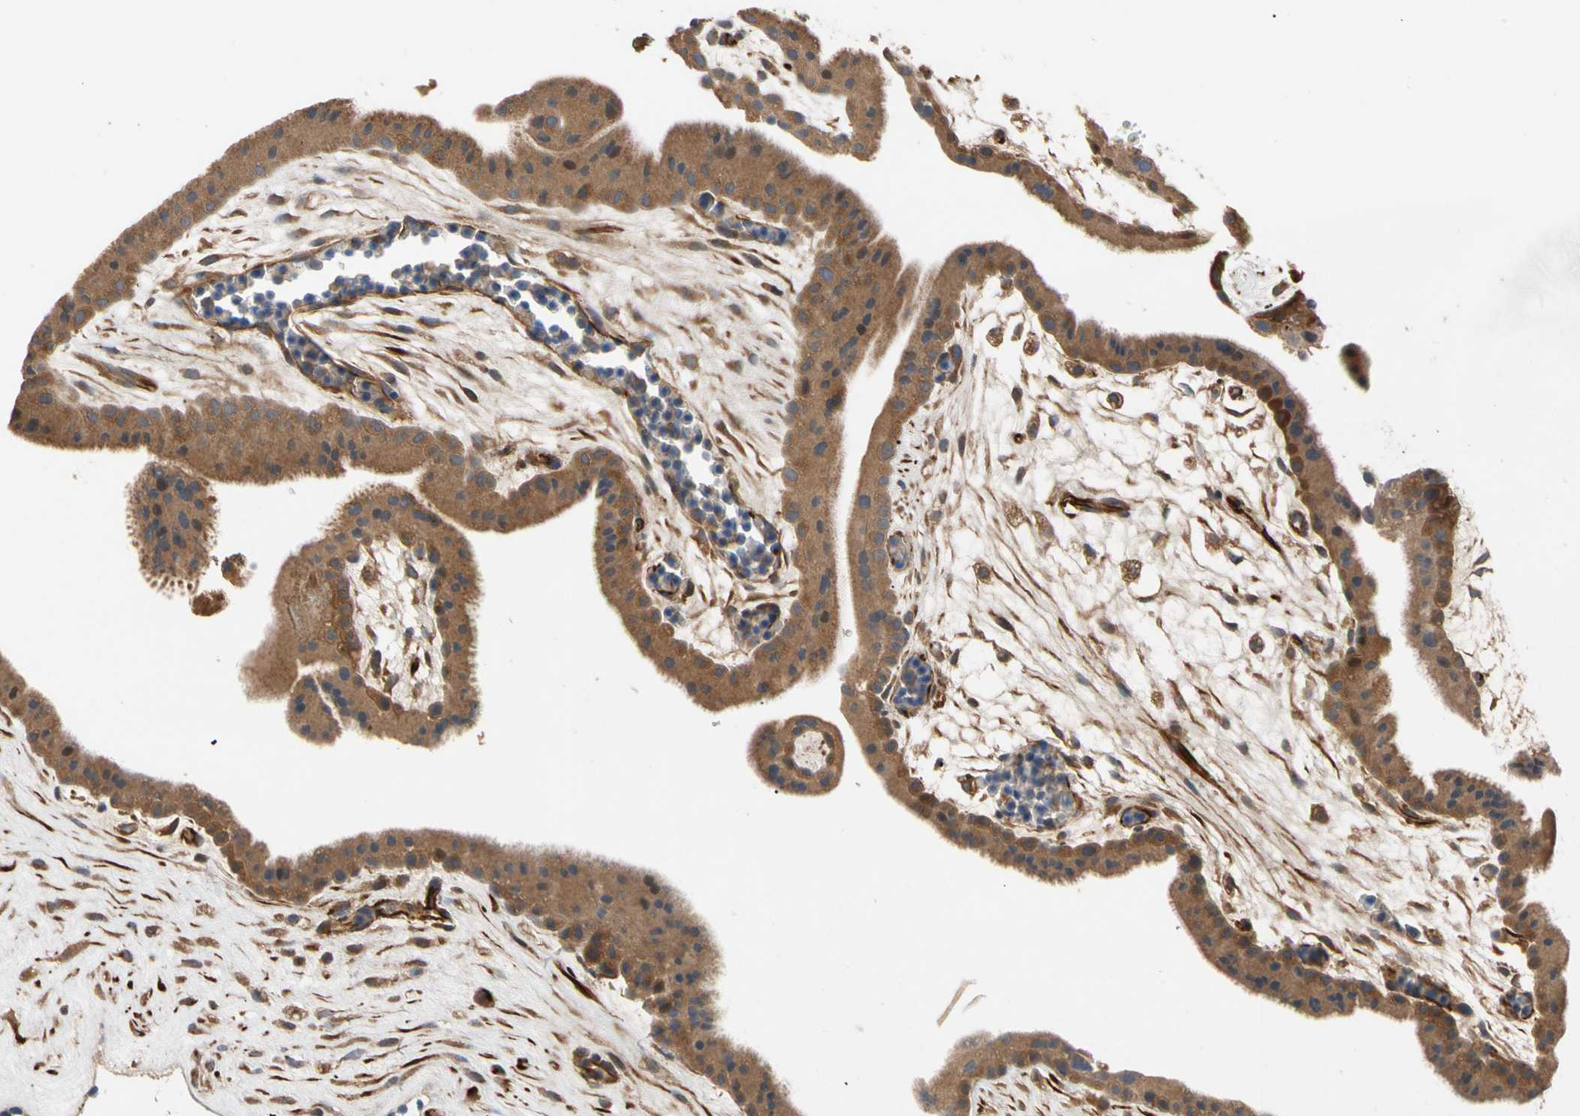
{"staining": {"intensity": "moderate", "quantity": ">75%", "location": "cytoplasmic/membranous"}, "tissue": "placenta", "cell_type": "Trophoblastic cells", "image_type": "normal", "snomed": [{"axis": "morphology", "description": "Normal tissue, NOS"}, {"axis": "topography", "description": "Placenta"}], "caption": "Trophoblastic cells display moderate cytoplasmic/membranous expression in about >75% of cells in unremarkable placenta.", "gene": "FGD6", "patient": {"sex": "female", "age": 19}}